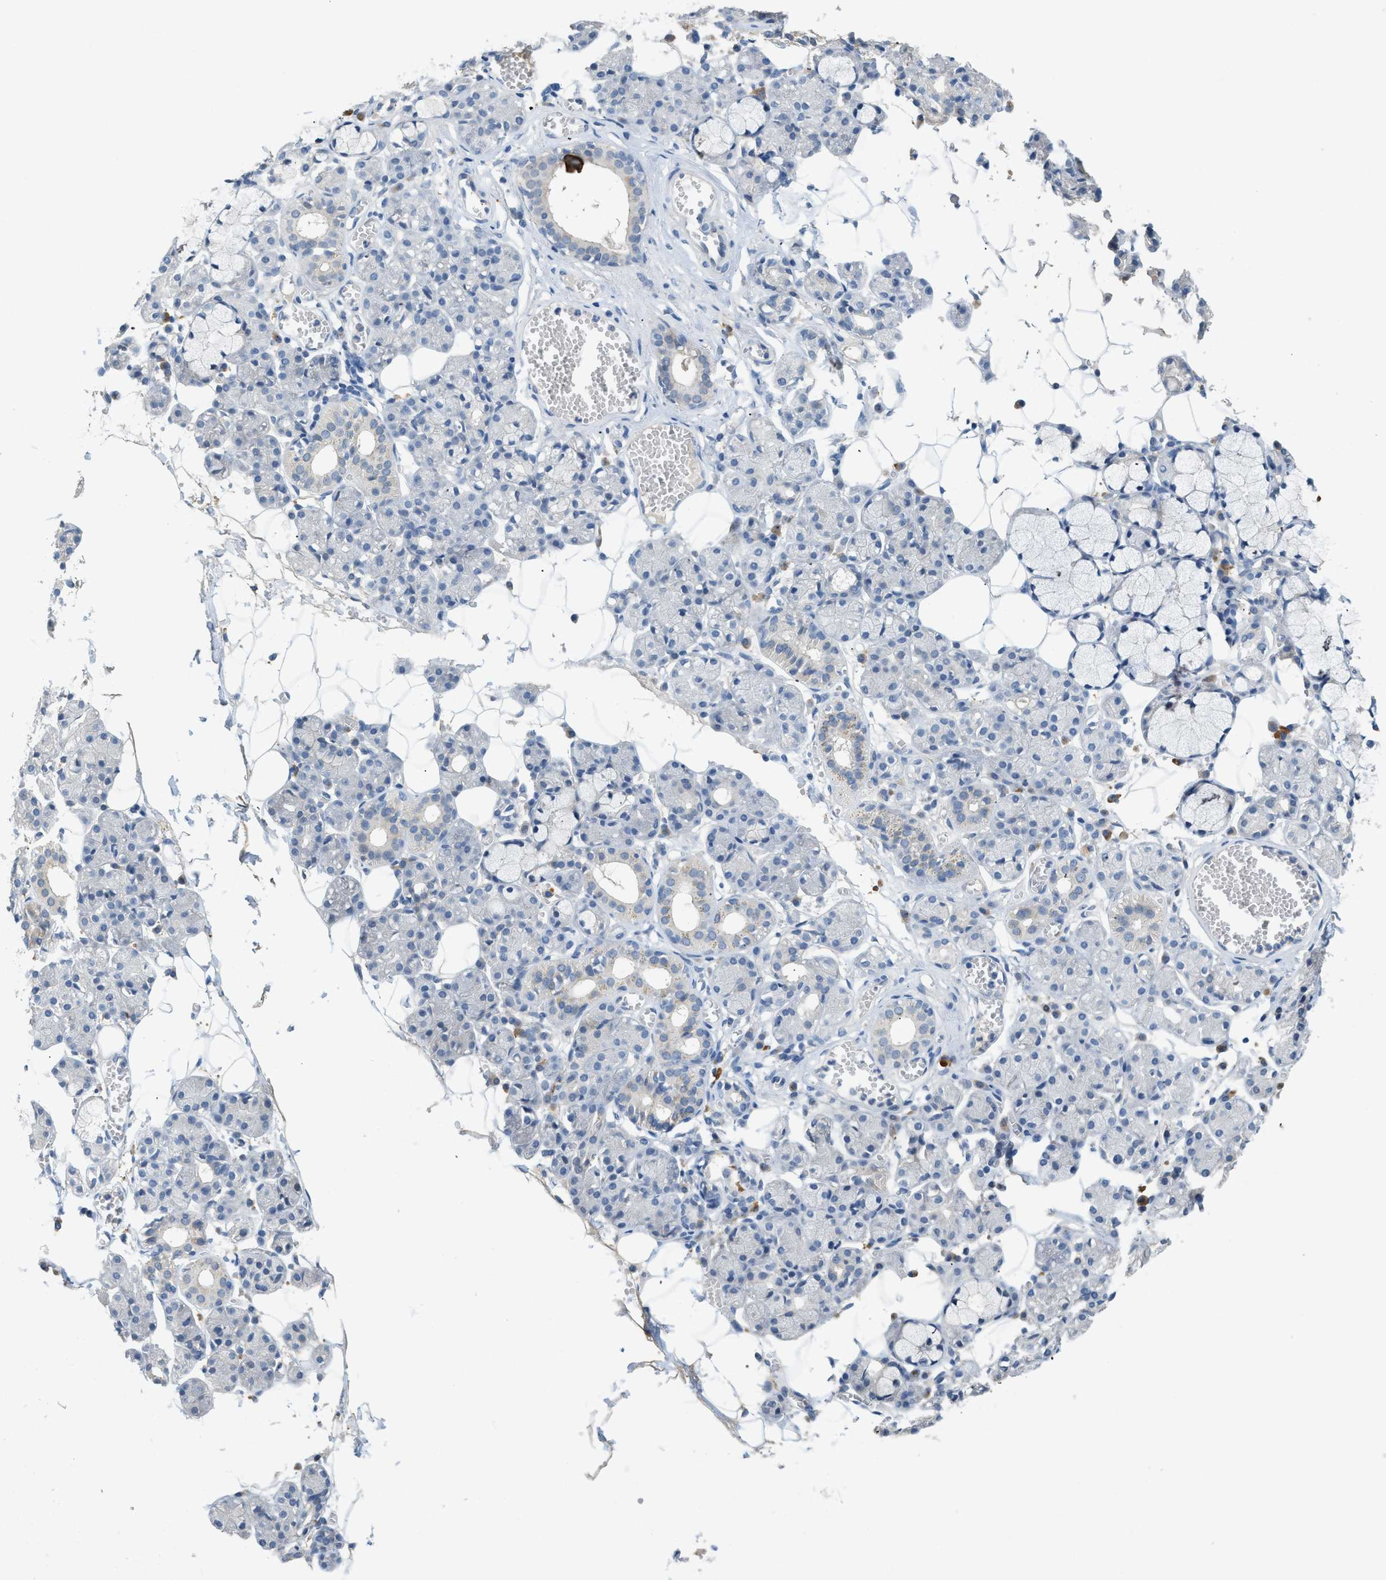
{"staining": {"intensity": "negative", "quantity": "none", "location": "none"}, "tissue": "salivary gland", "cell_type": "Glandular cells", "image_type": "normal", "snomed": [{"axis": "morphology", "description": "Normal tissue, NOS"}, {"axis": "topography", "description": "Salivary gland"}], "caption": "A high-resolution image shows immunohistochemistry staining of benign salivary gland, which exhibits no significant positivity in glandular cells. The staining was performed using DAB to visualize the protein expression in brown, while the nuclei were stained in blue with hematoxylin (Magnification: 20x).", "gene": "TMEM154", "patient": {"sex": "male", "age": 63}}